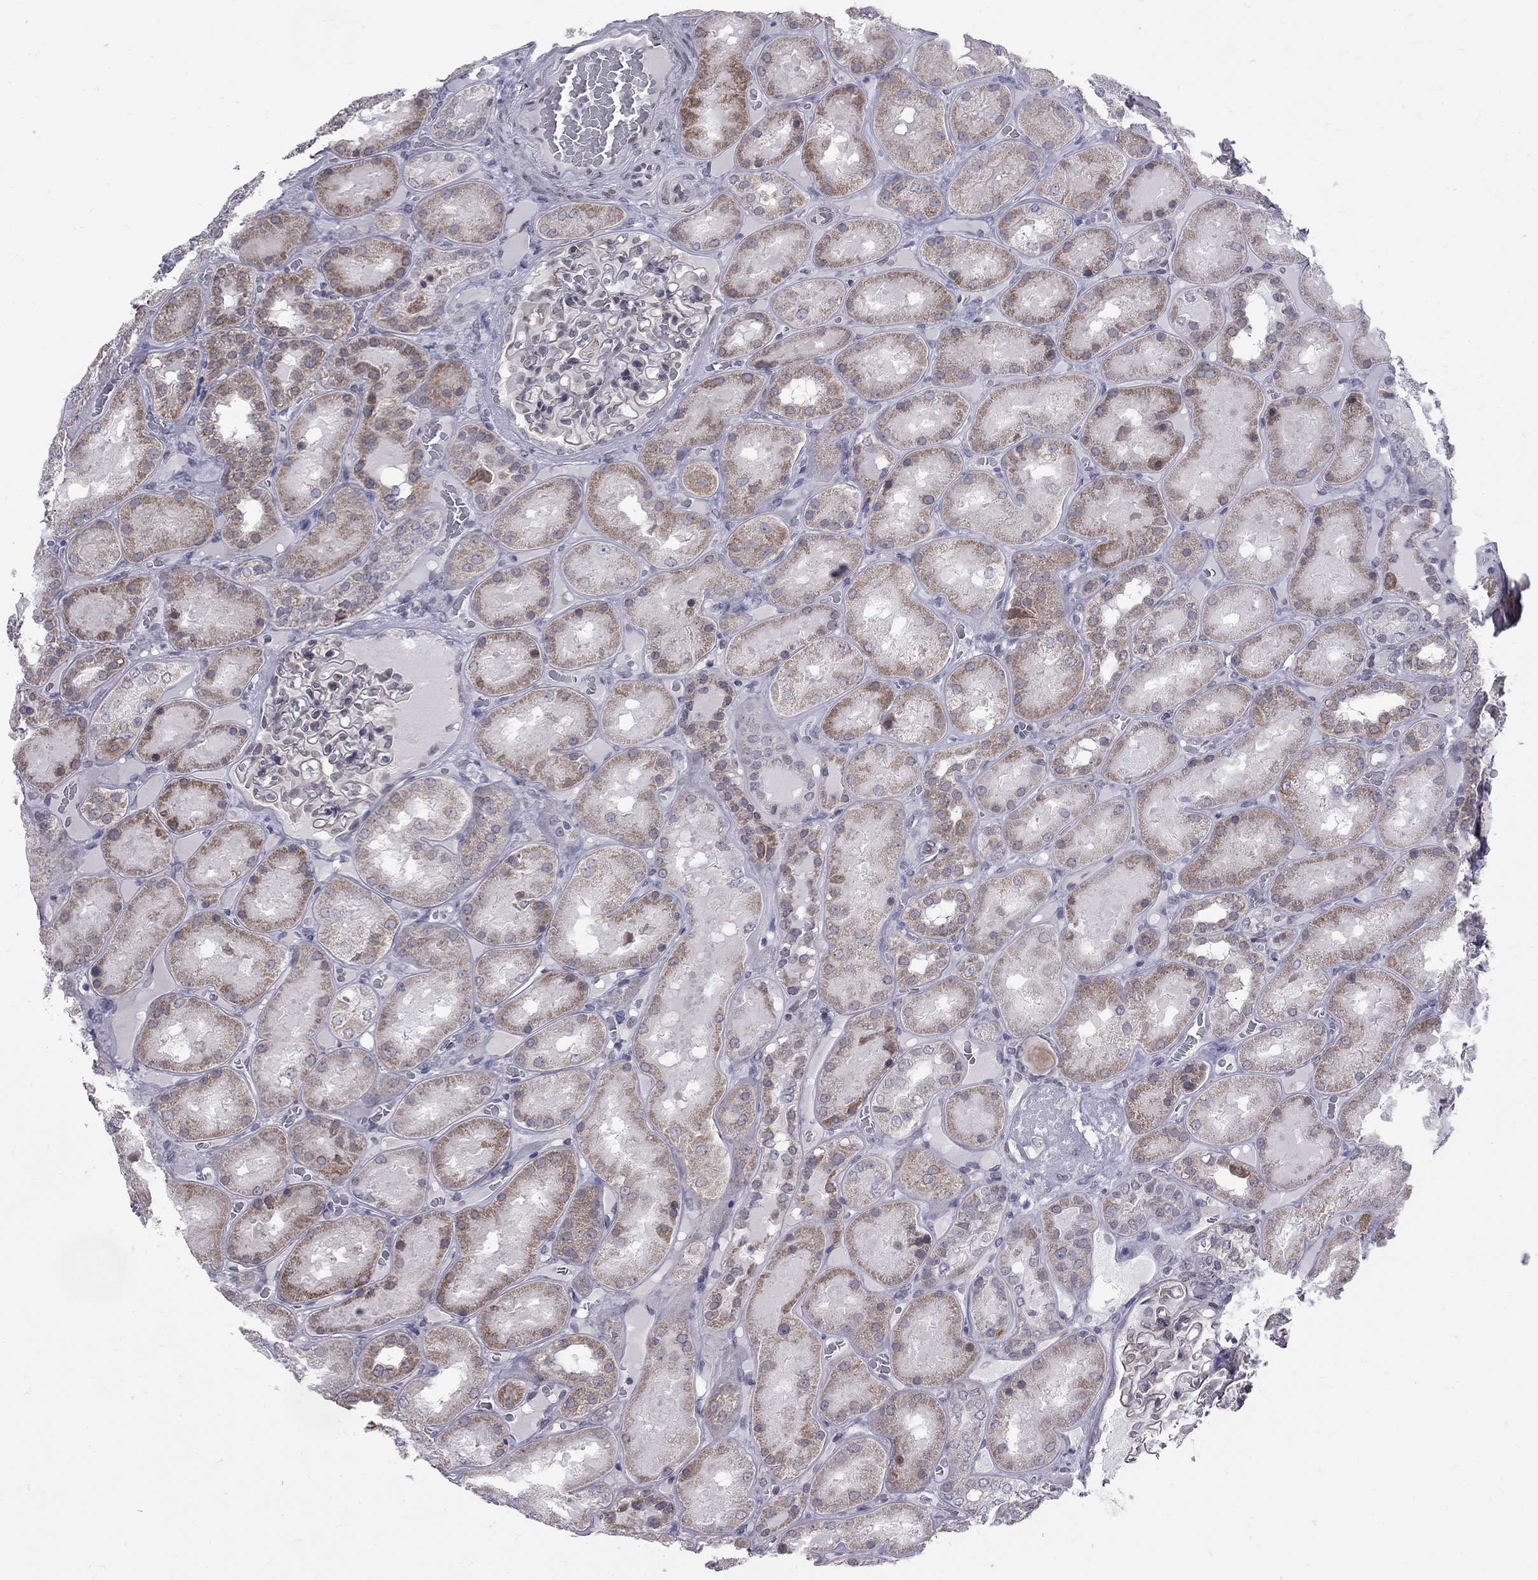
{"staining": {"intensity": "negative", "quantity": "none", "location": "none"}, "tissue": "kidney", "cell_type": "Cells in glomeruli", "image_type": "normal", "snomed": [{"axis": "morphology", "description": "Normal tissue, NOS"}, {"axis": "topography", "description": "Kidney"}], "caption": "Cells in glomeruli are negative for brown protein staining in normal kidney. (Immunohistochemistry (ihc), brightfield microscopy, high magnification).", "gene": "CLTCL1", "patient": {"sex": "male", "age": 73}}